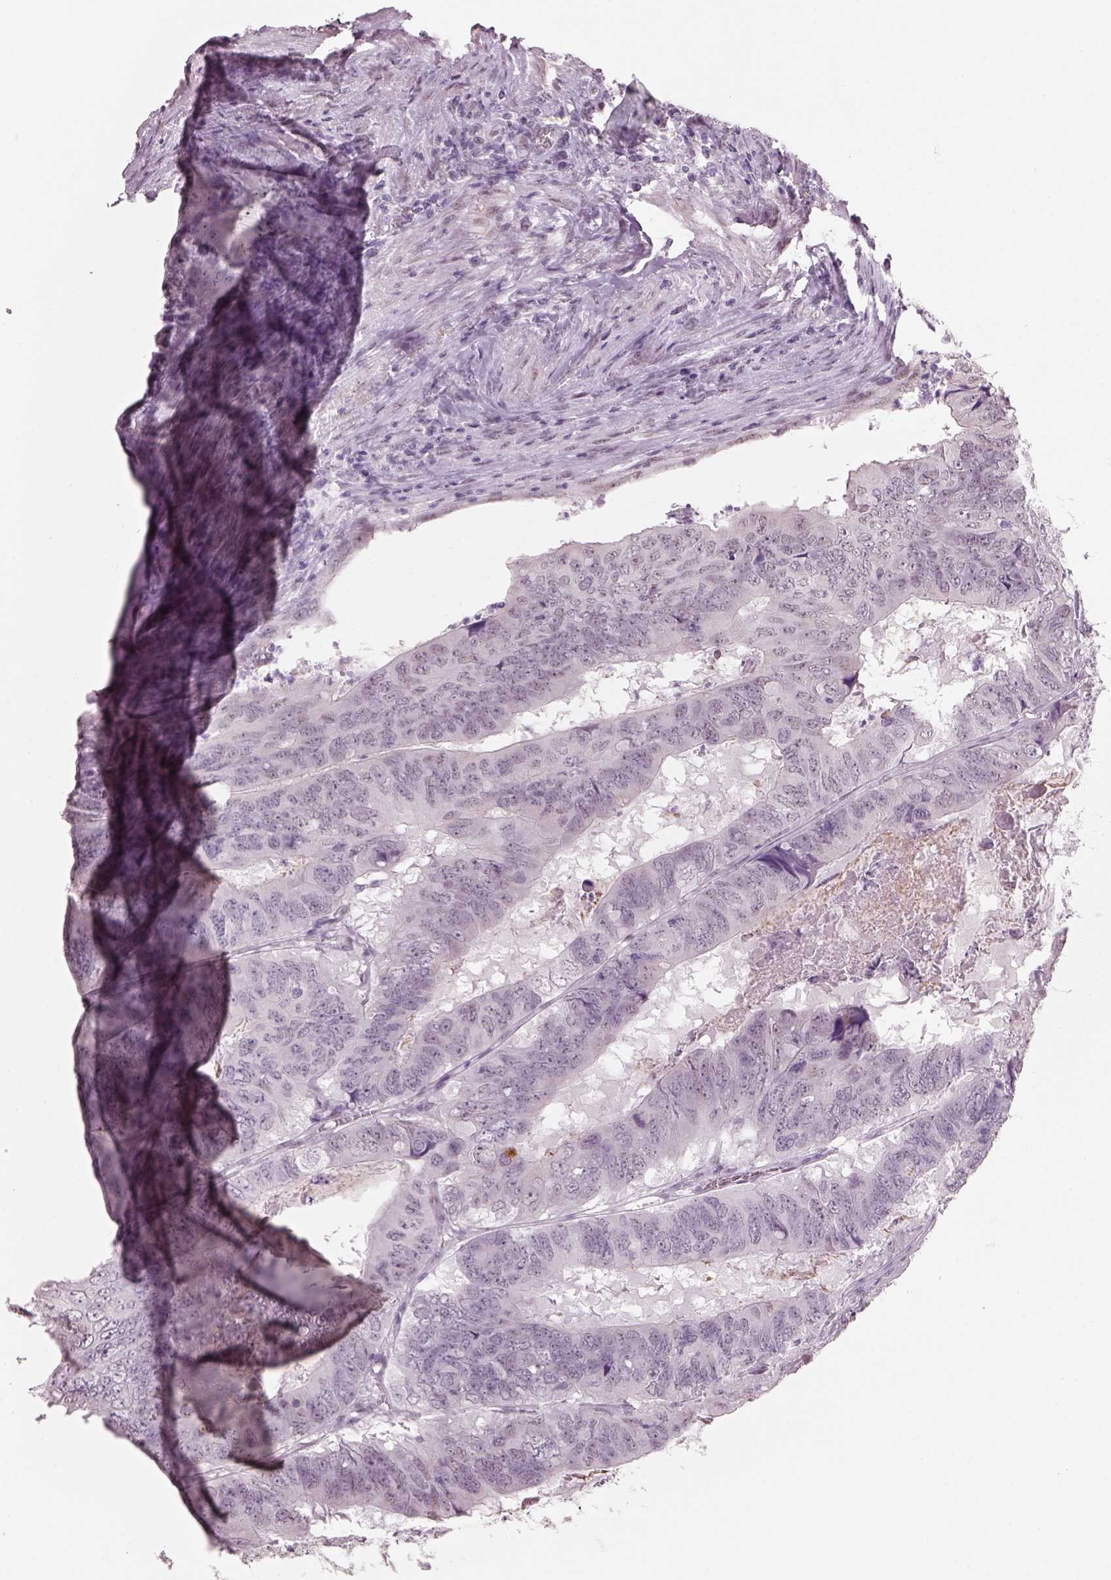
{"staining": {"intensity": "negative", "quantity": "none", "location": "none"}, "tissue": "colorectal cancer", "cell_type": "Tumor cells", "image_type": "cancer", "snomed": [{"axis": "morphology", "description": "Adenocarcinoma, NOS"}, {"axis": "topography", "description": "Colon"}], "caption": "Immunohistochemistry (IHC) photomicrograph of neoplastic tissue: adenocarcinoma (colorectal) stained with DAB (3,3'-diaminobenzidine) exhibits no significant protein staining in tumor cells.", "gene": "NAT8", "patient": {"sex": "male", "age": 79}}